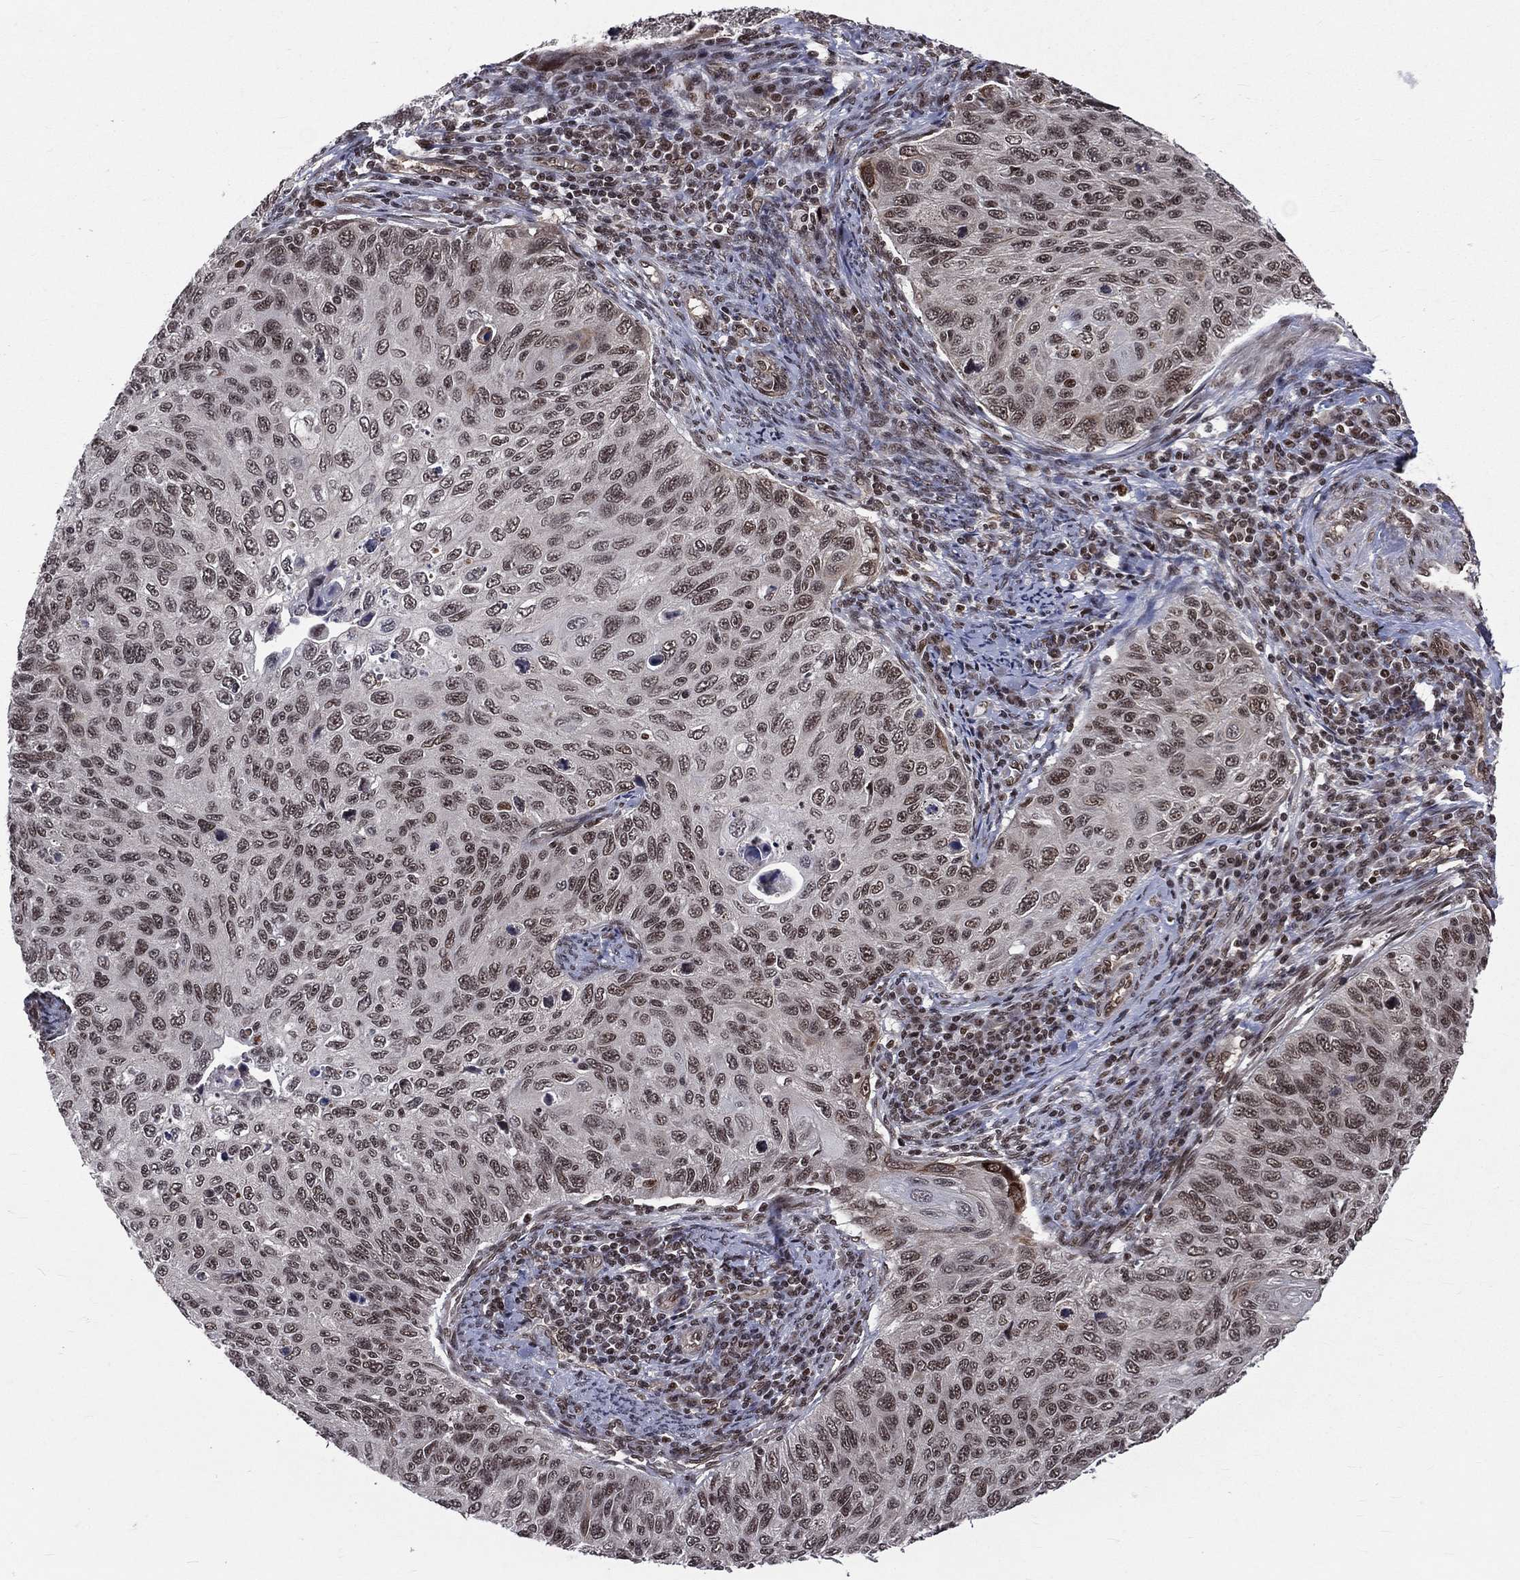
{"staining": {"intensity": "moderate", "quantity": ">75%", "location": "nuclear"}, "tissue": "cervical cancer", "cell_type": "Tumor cells", "image_type": "cancer", "snomed": [{"axis": "morphology", "description": "Squamous cell carcinoma, NOS"}, {"axis": "topography", "description": "Cervix"}], "caption": "Immunohistochemical staining of cervical squamous cell carcinoma exhibits moderate nuclear protein staining in approximately >75% of tumor cells.", "gene": "SMC3", "patient": {"sex": "female", "age": 70}}